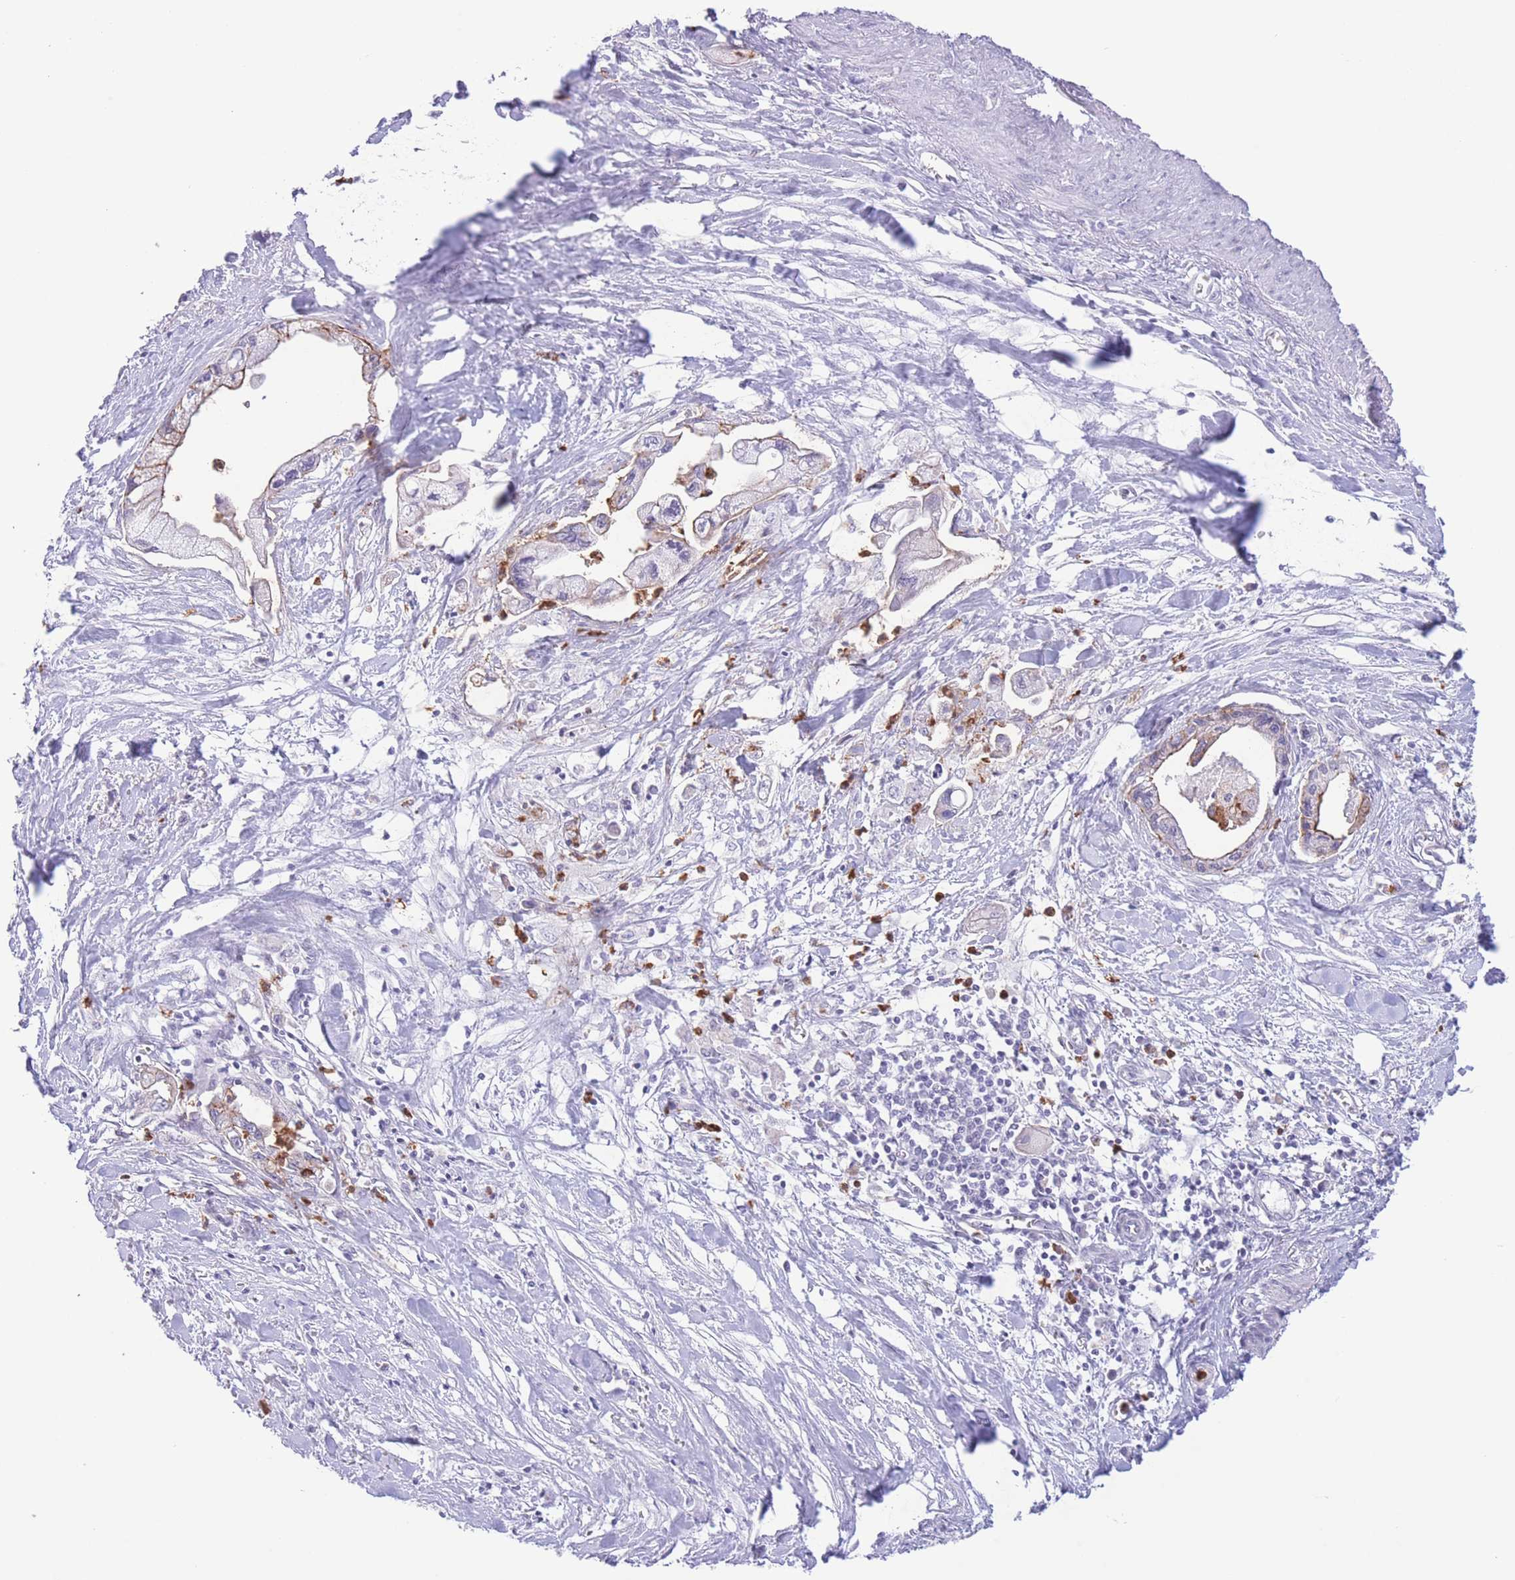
{"staining": {"intensity": "negative", "quantity": "none", "location": "none"}, "tissue": "pancreatic cancer", "cell_type": "Tumor cells", "image_type": "cancer", "snomed": [{"axis": "morphology", "description": "Adenocarcinoma, NOS"}, {"axis": "topography", "description": "Pancreas"}], "caption": "This is an immunohistochemistry (IHC) histopathology image of pancreatic cancer (adenocarcinoma). There is no staining in tumor cells.", "gene": "LCLAT1", "patient": {"sex": "male", "age": 61}}